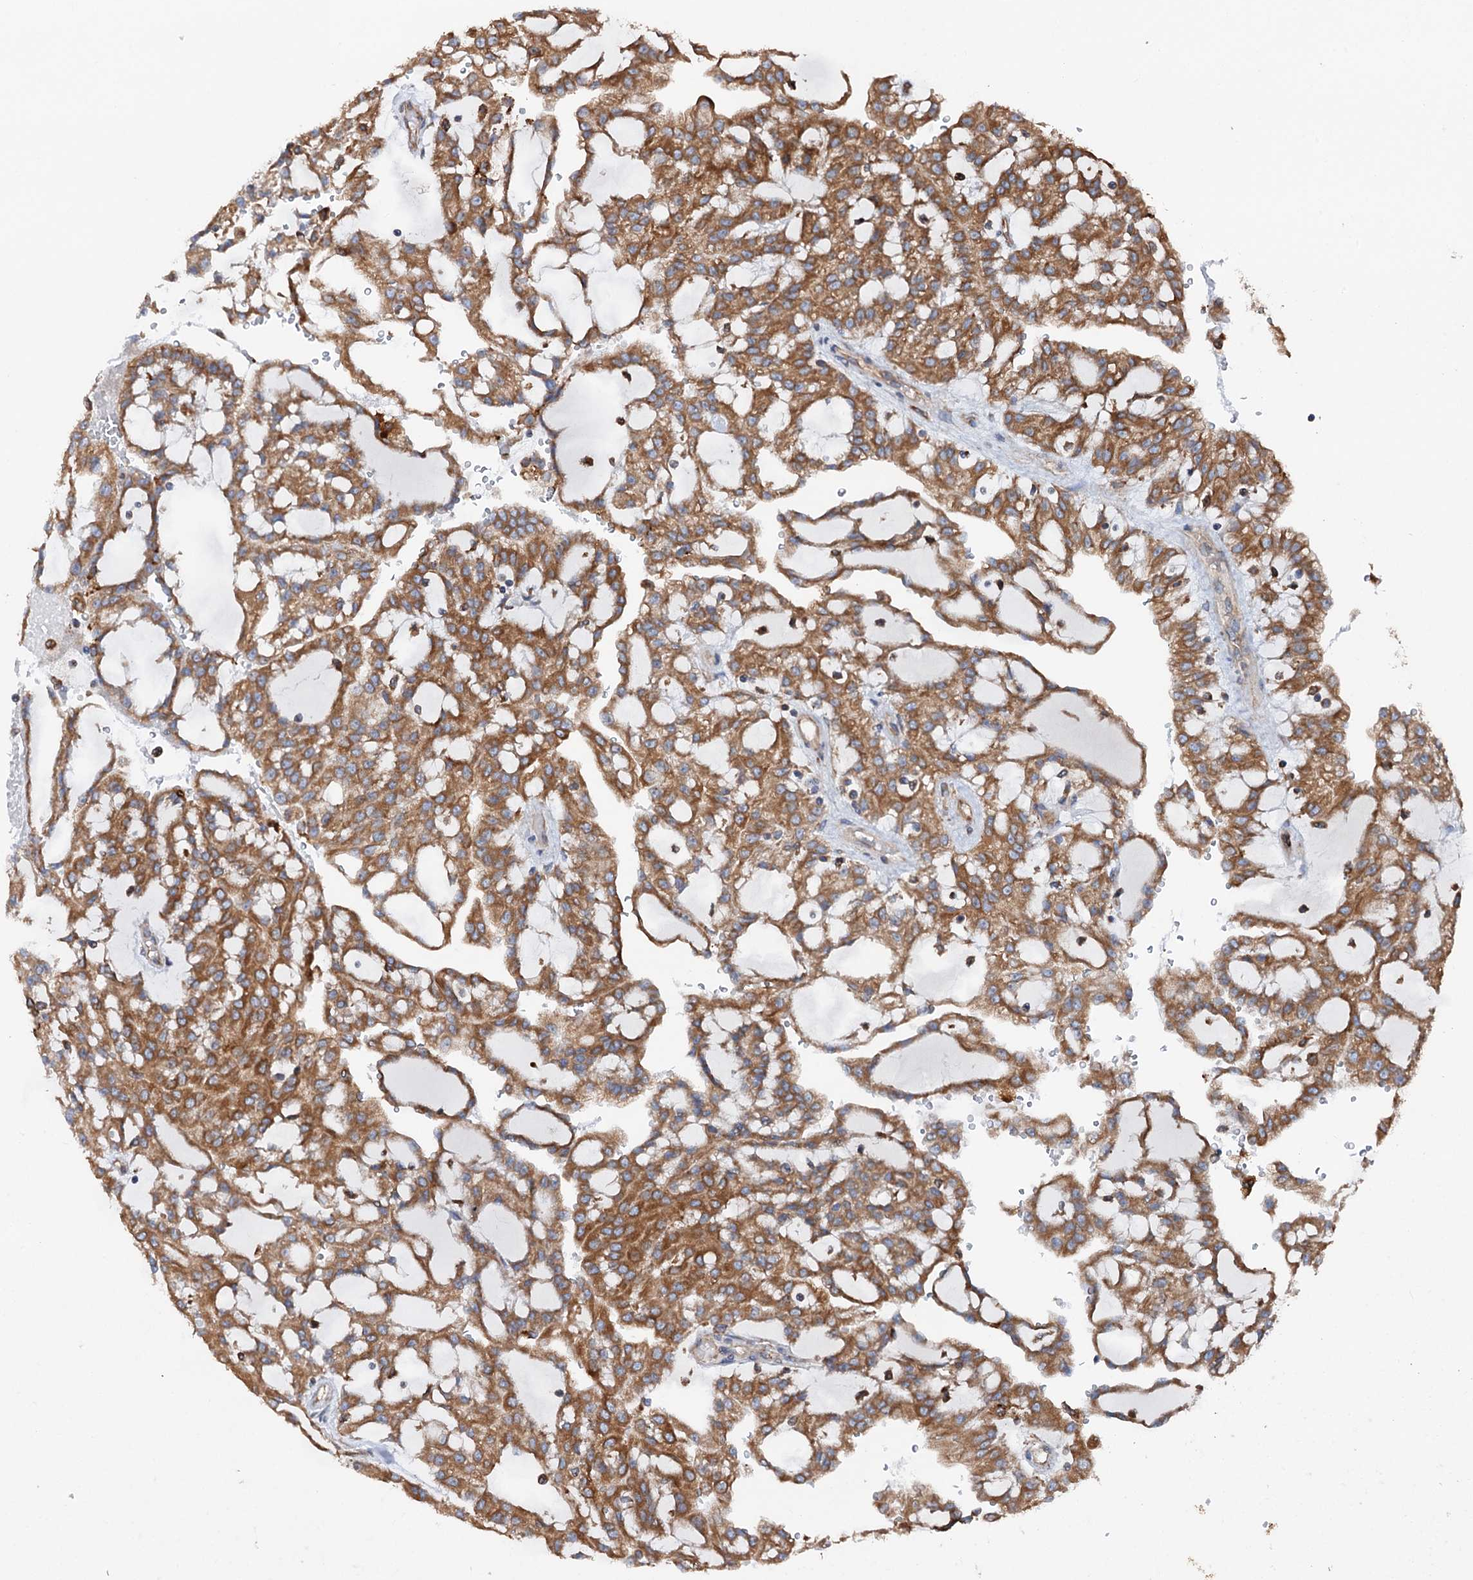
{"staining": {"intensity": "moderate", "quantity": ">75%", "location": "cytoplasmic/membranous"}, "tissue": "renal cancer", "cell_type": "Tumor cells", "image_type": "cancer", "snomed": [{"axis": "morphology", "description": "Adenocarcinoma, NOS"}, {"axis": "topography", "description": "Kidney"}], "caption": "An immunohistochemistry histopathology image of tumor tissue is shown. Protein staining in brown labels moderate cytoplasmic/membranous positivity in renal cancer (adenocarcinoma) within tumor cells. (DAB = brown stain, brightfield microscopy at high magnification).", "gene": "ERP29", "patient": {"sex": "male", "age": 63}}